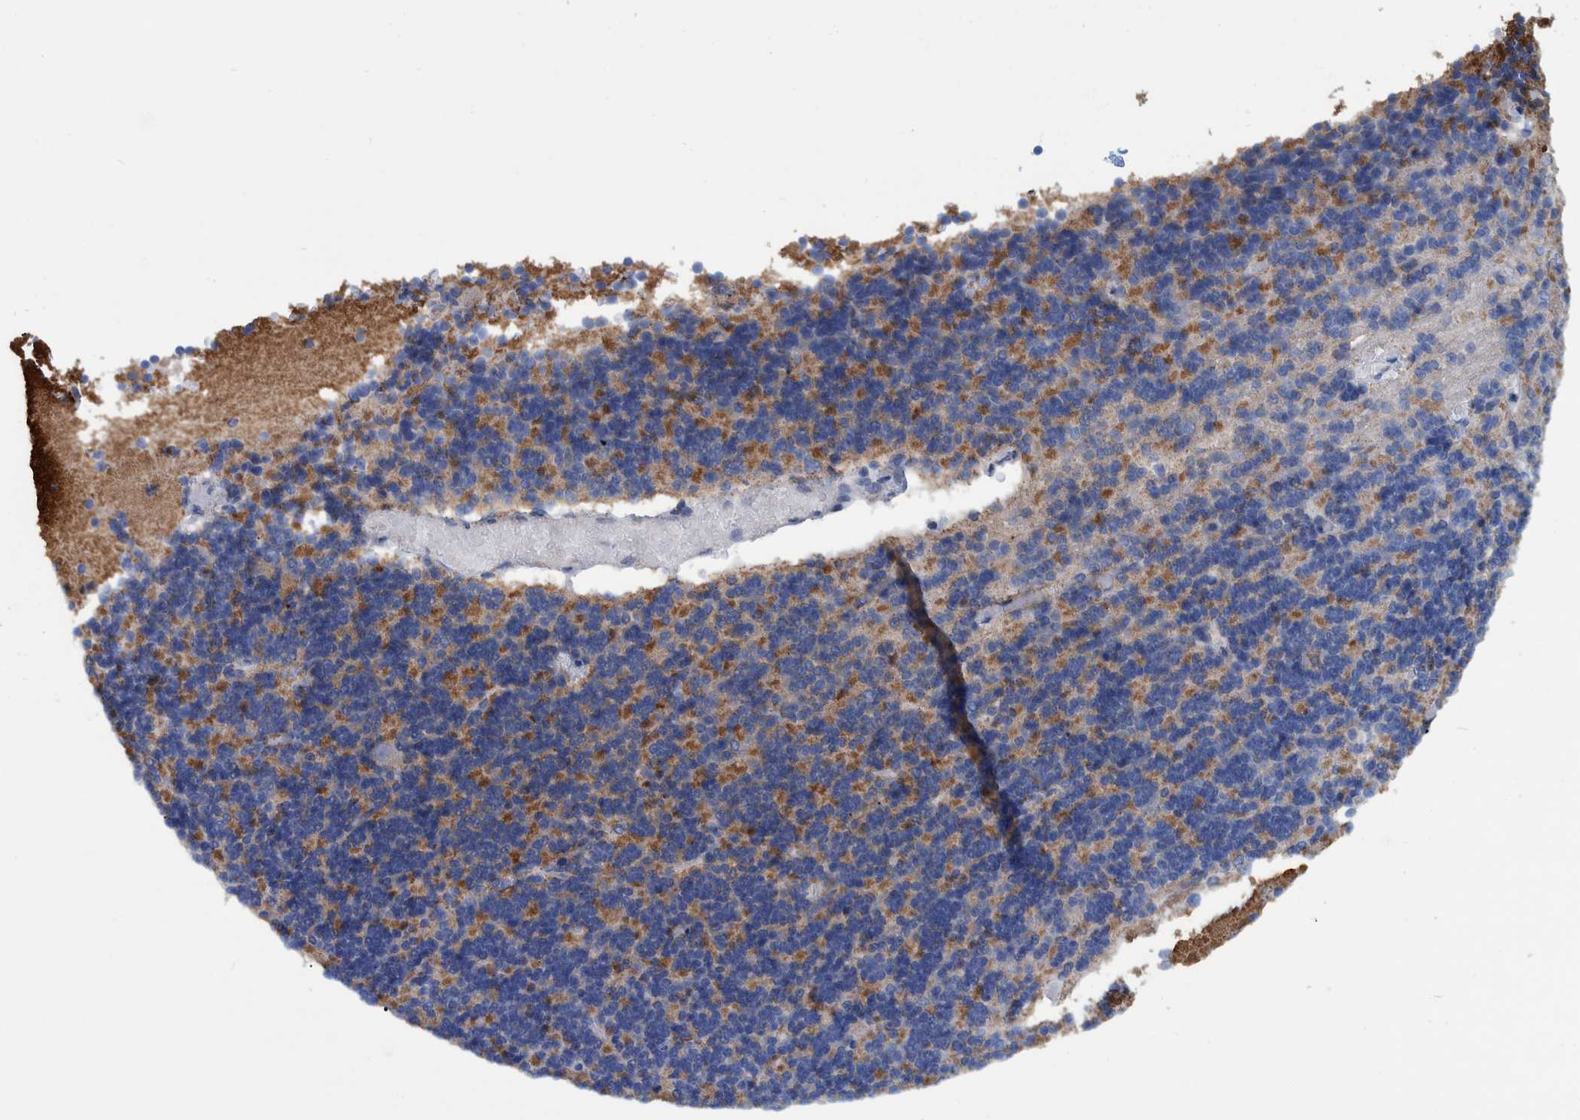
{"staining": {"intensity": "moderate", "quantity": "25%-75%", "location": "cytoplasmic/membranous"}, "tissue": "cerebellum", "cell_type": "Cells in granular layer", "image_type": "normal", "snomed": [{"axis": "morphology", "description": "Normal tissue, NOS"}, {"axis": "topography", "description": "Cerebellum"}], "caption": "A high-resolution photomicrograph shows immunohistochemistry staining of normal cerebellum, which exhibits moderate cytoplasmic/membranous positivity in approximately 25%-75% of cells in granular layer. (DAB IHC with brightfield microscopy, high magnification).", "gene": "BZW2", "patient": {"sex": "female", "age": 19}}